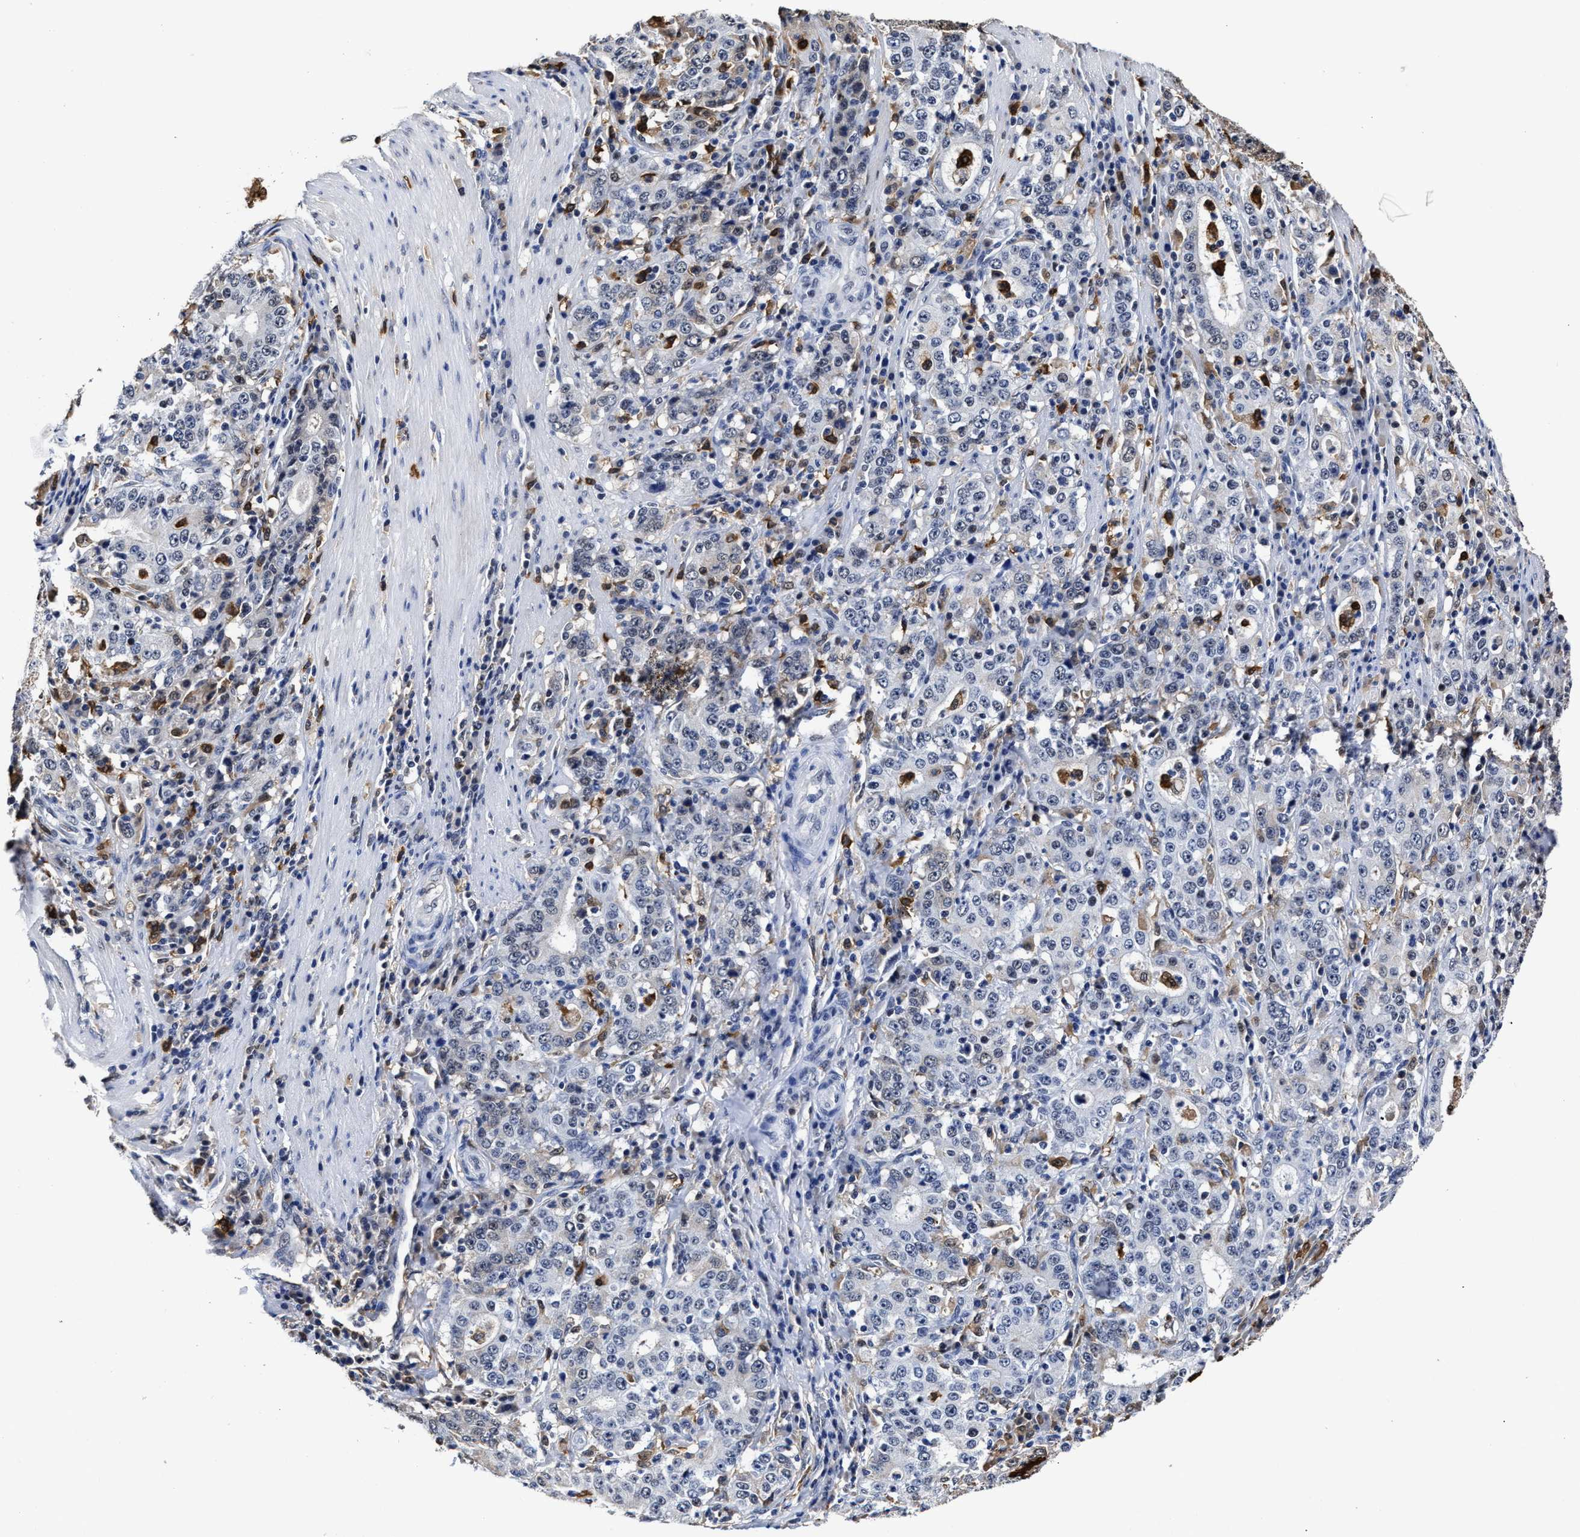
{"staining": {"intensity": "negative", "quantity": "none", "location": "none"}, "tissue": "stomach cancer", "cell_type": "Tumor cells", "image_type": "cancer", "snomed": [{"axis": "morphology", "description": "Normal tissue, NOS"}, {"axis": "morphology", "description": "Adenocarcinoma, NOS"}, {"axis": "topography", "description": "Stomach, upper"}, {"axis": "topography", "description": "Stomach"}], "caption": "IHC photomicrograph of human stomach cancer (adenocarcinoma) stained for a protein (brown), which exhibits no staining in tumor cells.", "gene": "PRPF4B", "patient": {"sex": "male", "age": 59}}